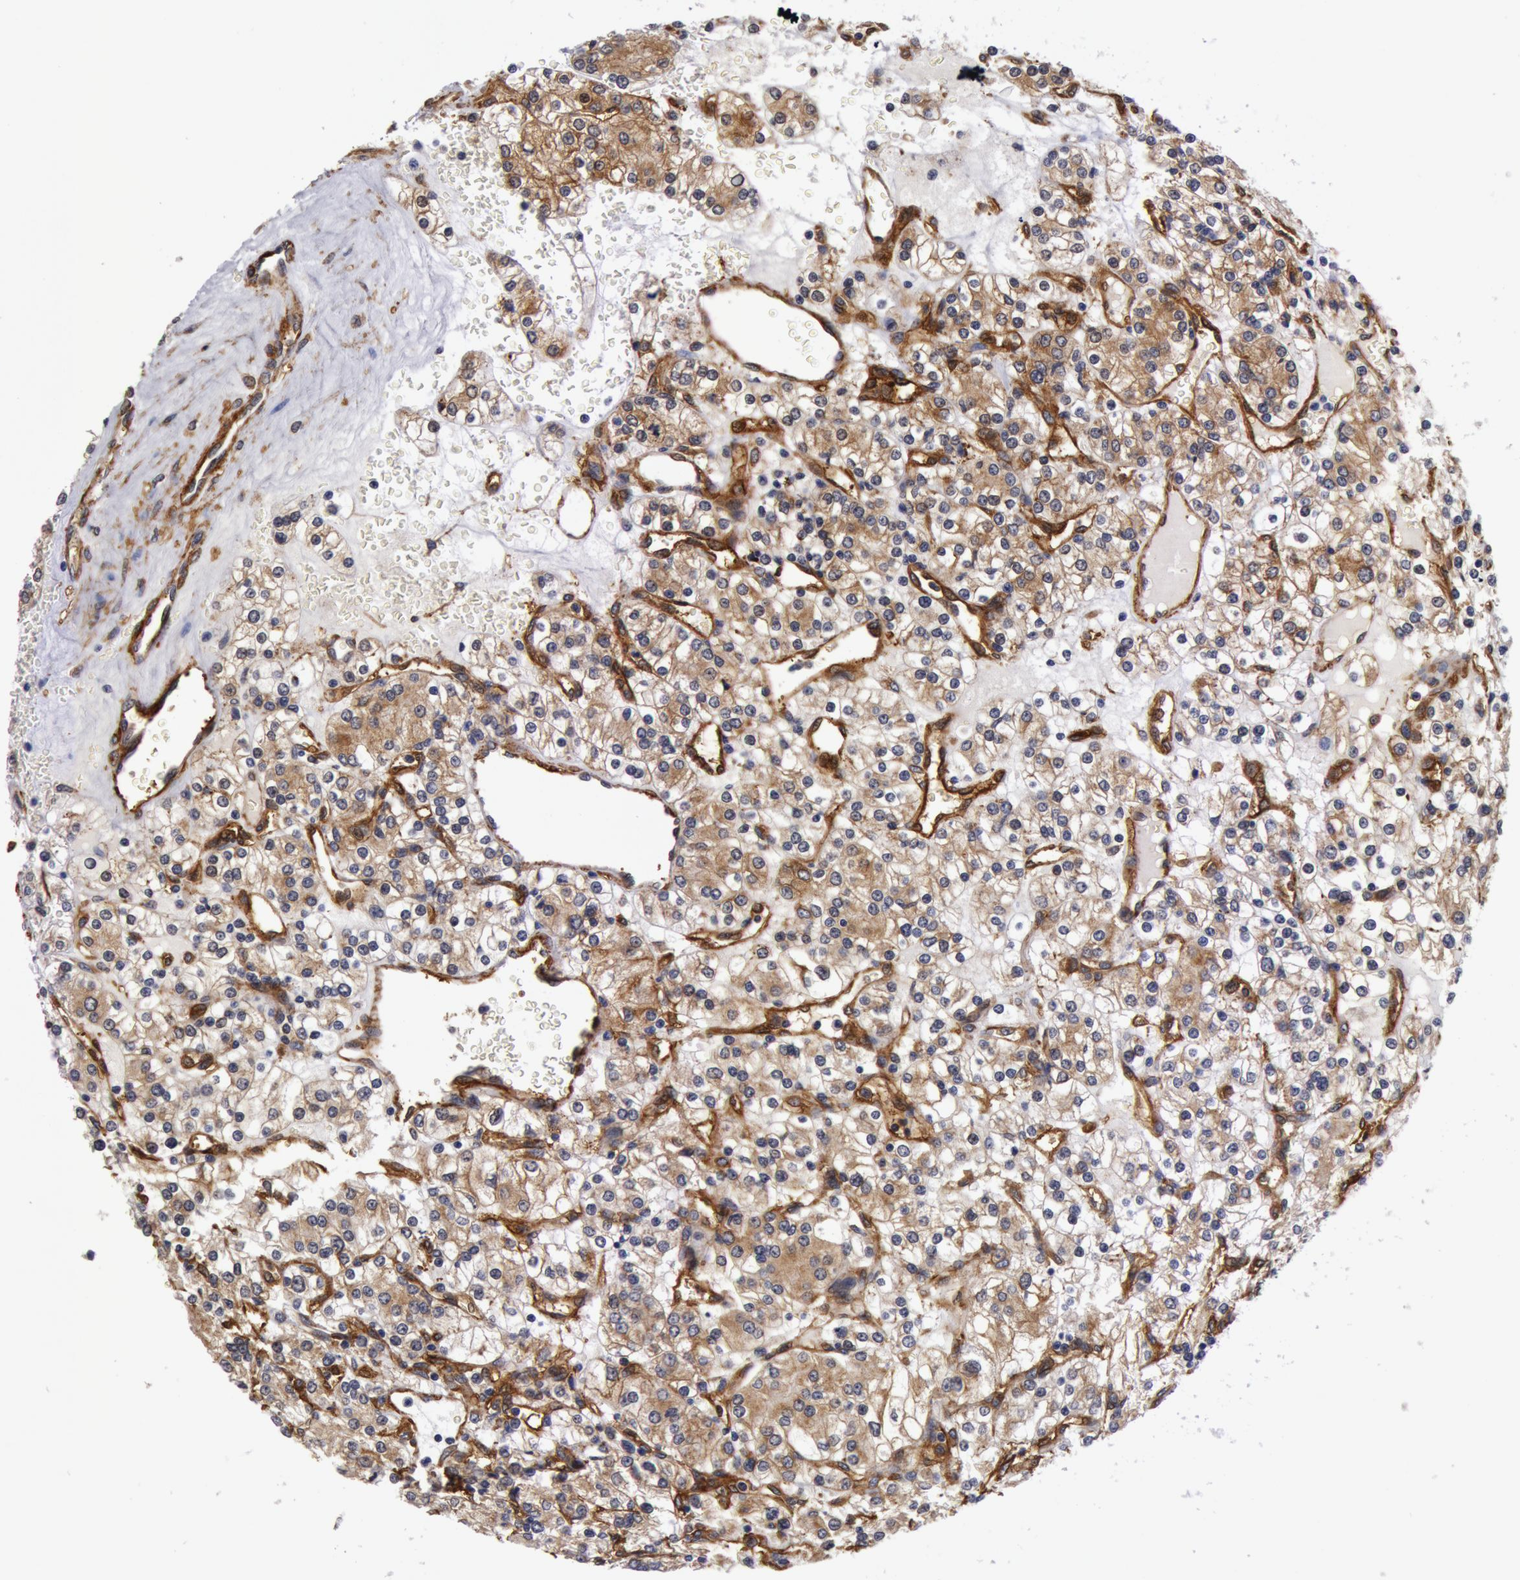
{"staining": {"intensity": "weak", "quantity": "25%-75%", "location": "cytoplasmic/membranous"}, "tissue": "renal cancer", "cell_type": "Tumor cells", "image_type": "cancer", "snomed": [{"axis": "morphology", "description": "Adenocarcinoma, NOS"}, {"axis": "topography", "description": "Kidney"}], "caption": "IHC of renal adenocarcinoma shows low levels of weak cytoplasmic/membranous staining in approximately 25%-75% of tumor cells.", "gene": "IL23A", "patient": {"sex": "female", "age": 62}}